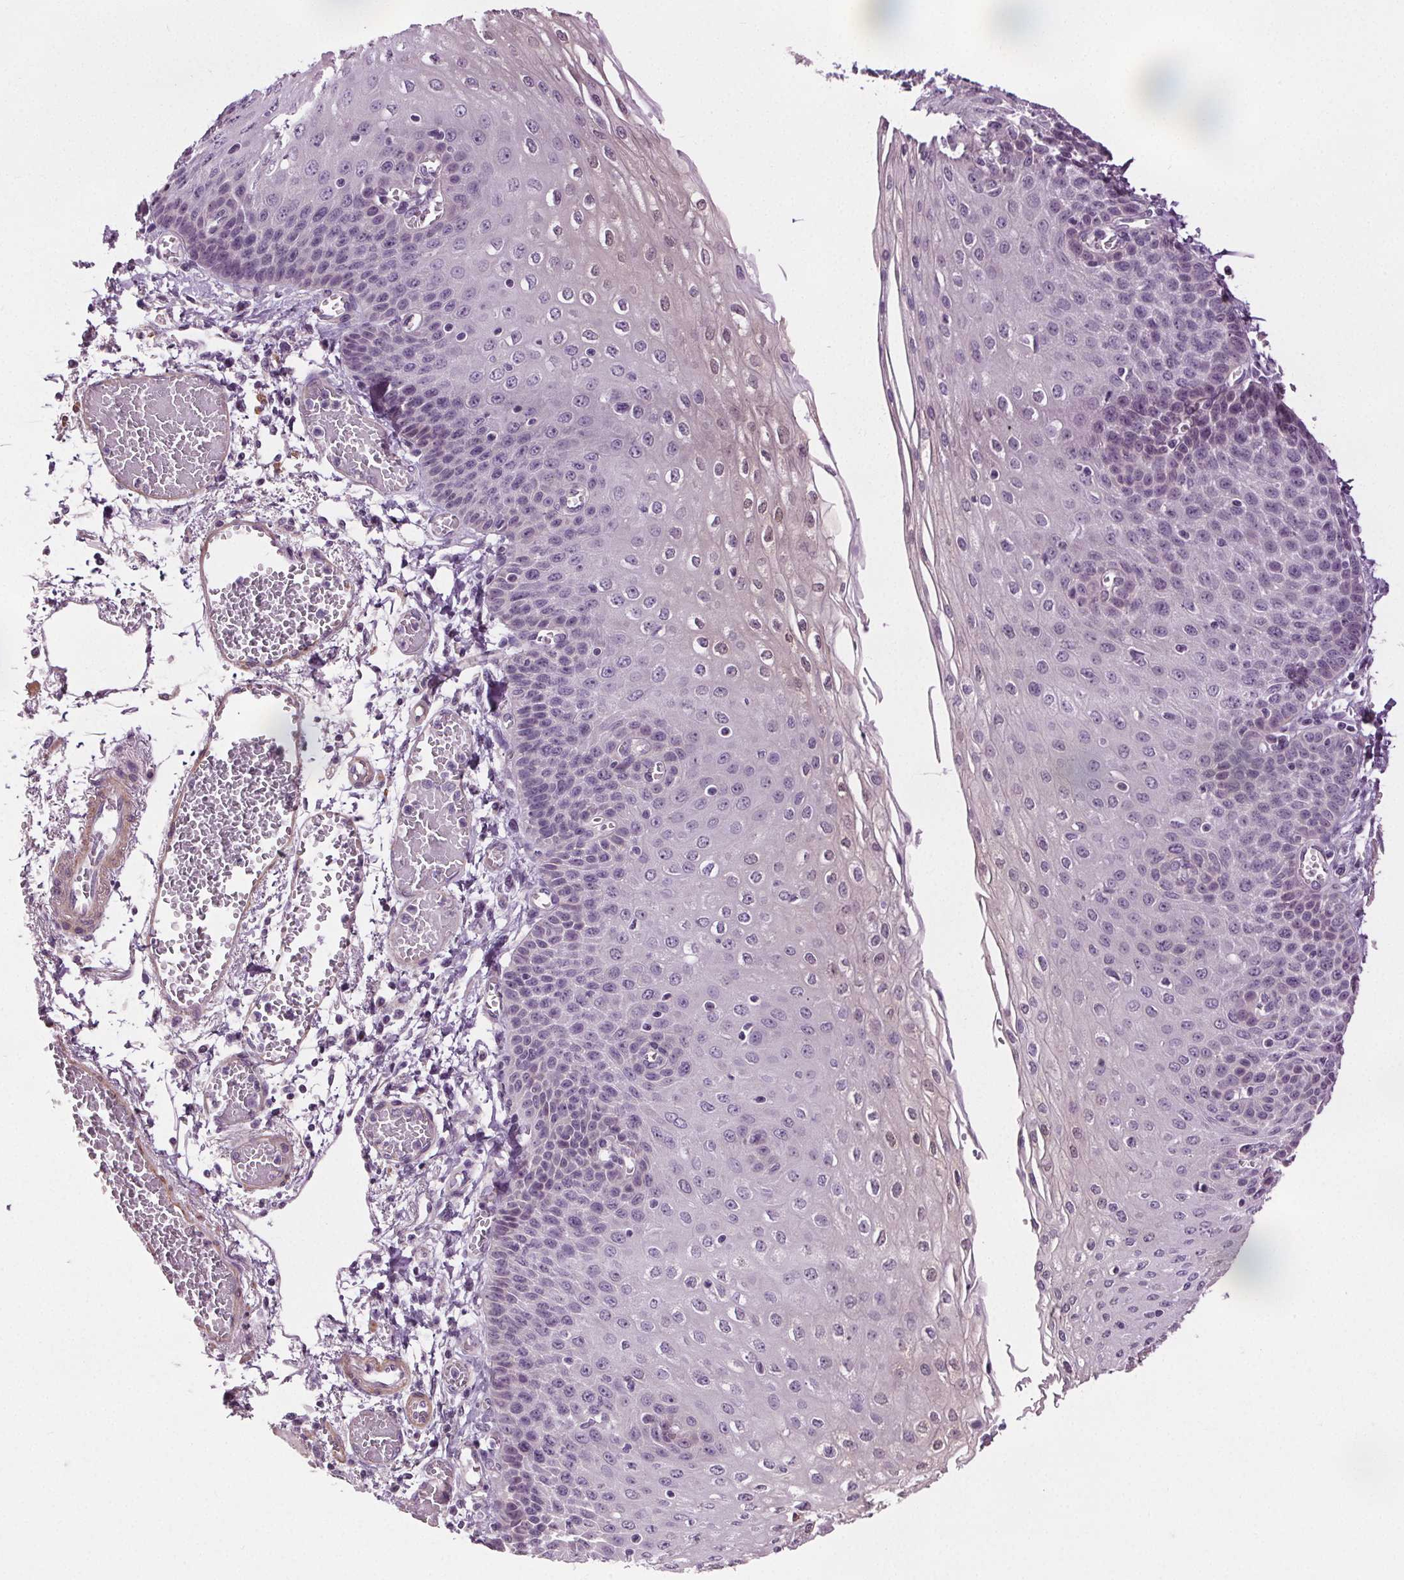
{"staining": {"intensity": "negative", "quantity": "none", "location": "none"}, "tissue": "esophagus", "cell_type": "Squamous epithelial cells", "image_type": "normal", "snomed": [{"axis": "morphology", "description": "Normal tissue, NOS"}, {"axis": "morphology", "description": "Adenocarcinoma, NOS"}, {"axis": "topography", "description": "Esophagus"}], "caption": "Immunohistochemistry of unremarkable esophagus displays no staining in squamous epithelial cells.", "gene": "RASA1", "patient": {"sex": "male", "age": 81}}